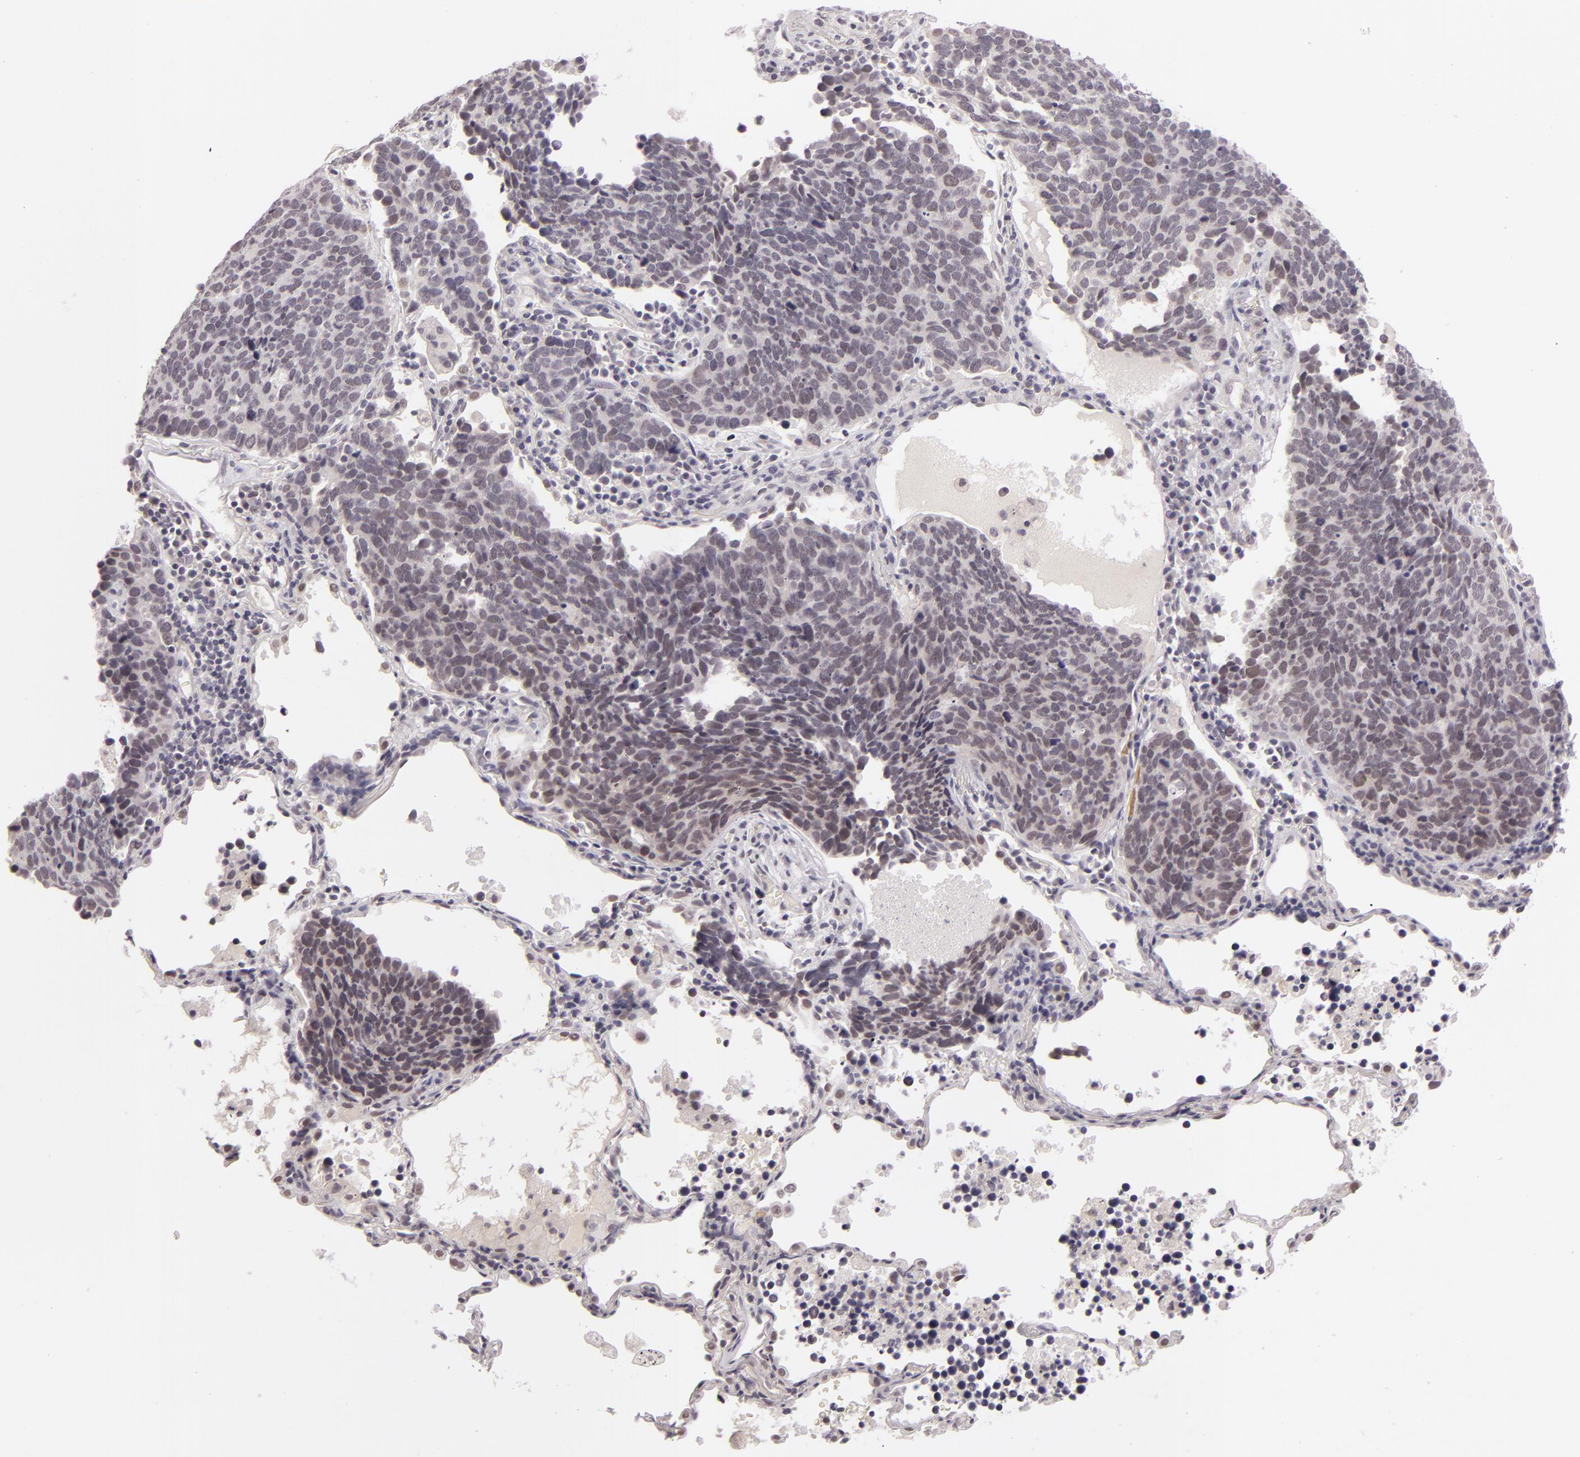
{"staining": {"intensity": "weak", "quantity": "<25%", "location": "nuclear"}, "tissue": "lung cancer", "cell_type": "Tumor cells", "image_type": "cancer", "snomed": [{"axis": "morphology", "description": "Neoplasm, malignant, NOS"}, {"axis": "topography", "description": "Lung"}], "caption": "Human neoplasm (malignant) (lung) stained for a protein using IHC displays no staining in tumor cells.", "gene": "ZNF205", "patient": {"sex": "female", "age": 75}}